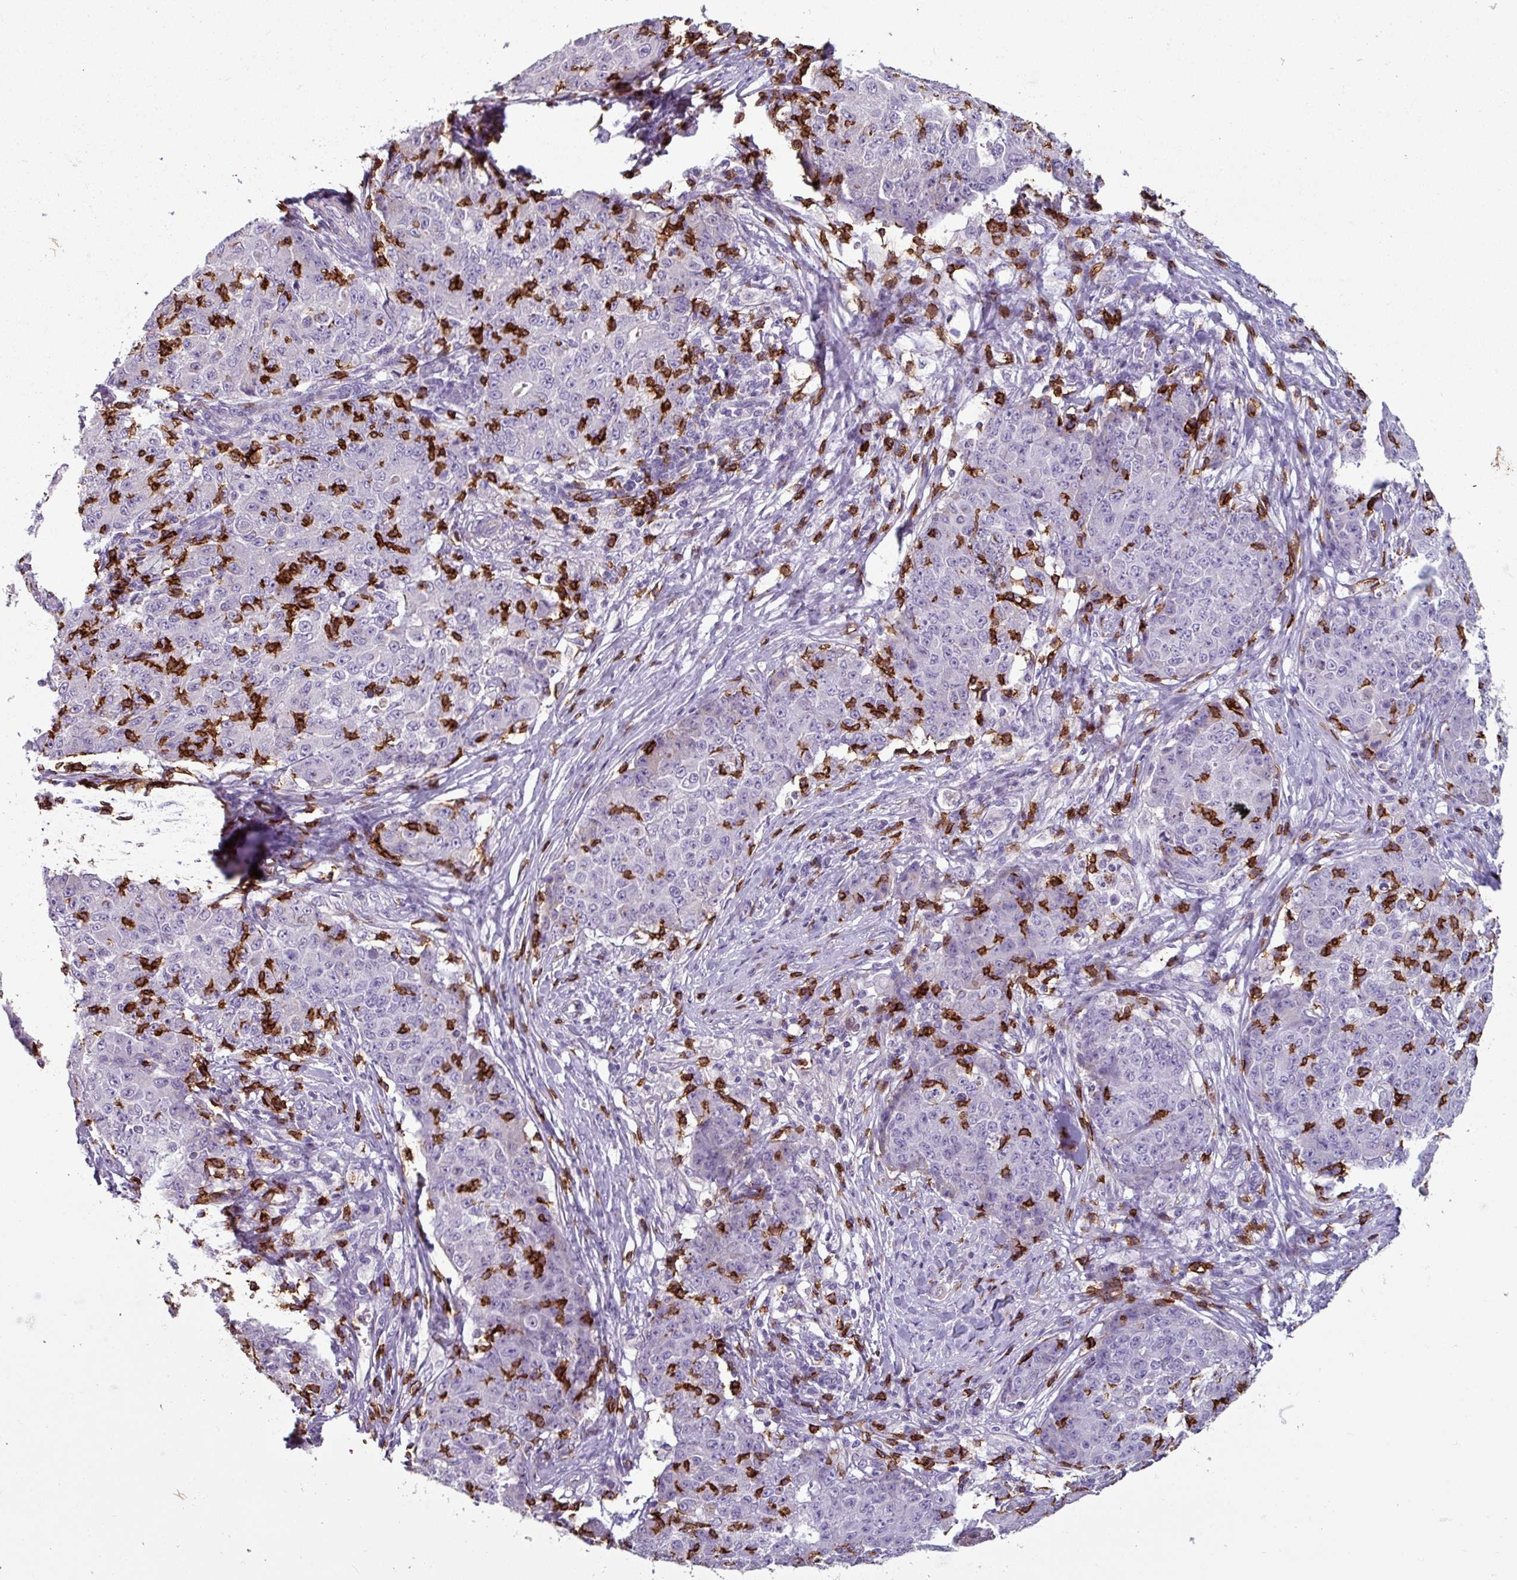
{"staining": {"intensity": "negative", "quantity": "none", "location": "none"}, "tissue": "ovarian cancer", "cell_type": "Tumor cells", "image_type": "cancer", "snomed": [{"axis": "morphology", "description": "Carcinoma, endometroid"}, {"axis": "topography", "description": "Ovary"}], "caption": "This is an immunohistochemistry (IHC) histopathology image of human endometroid carcinoma (ovarian). There is no expression in tumor cells.", "gene": "CD8A", "patient": {"sex": "female", "age": 42}}